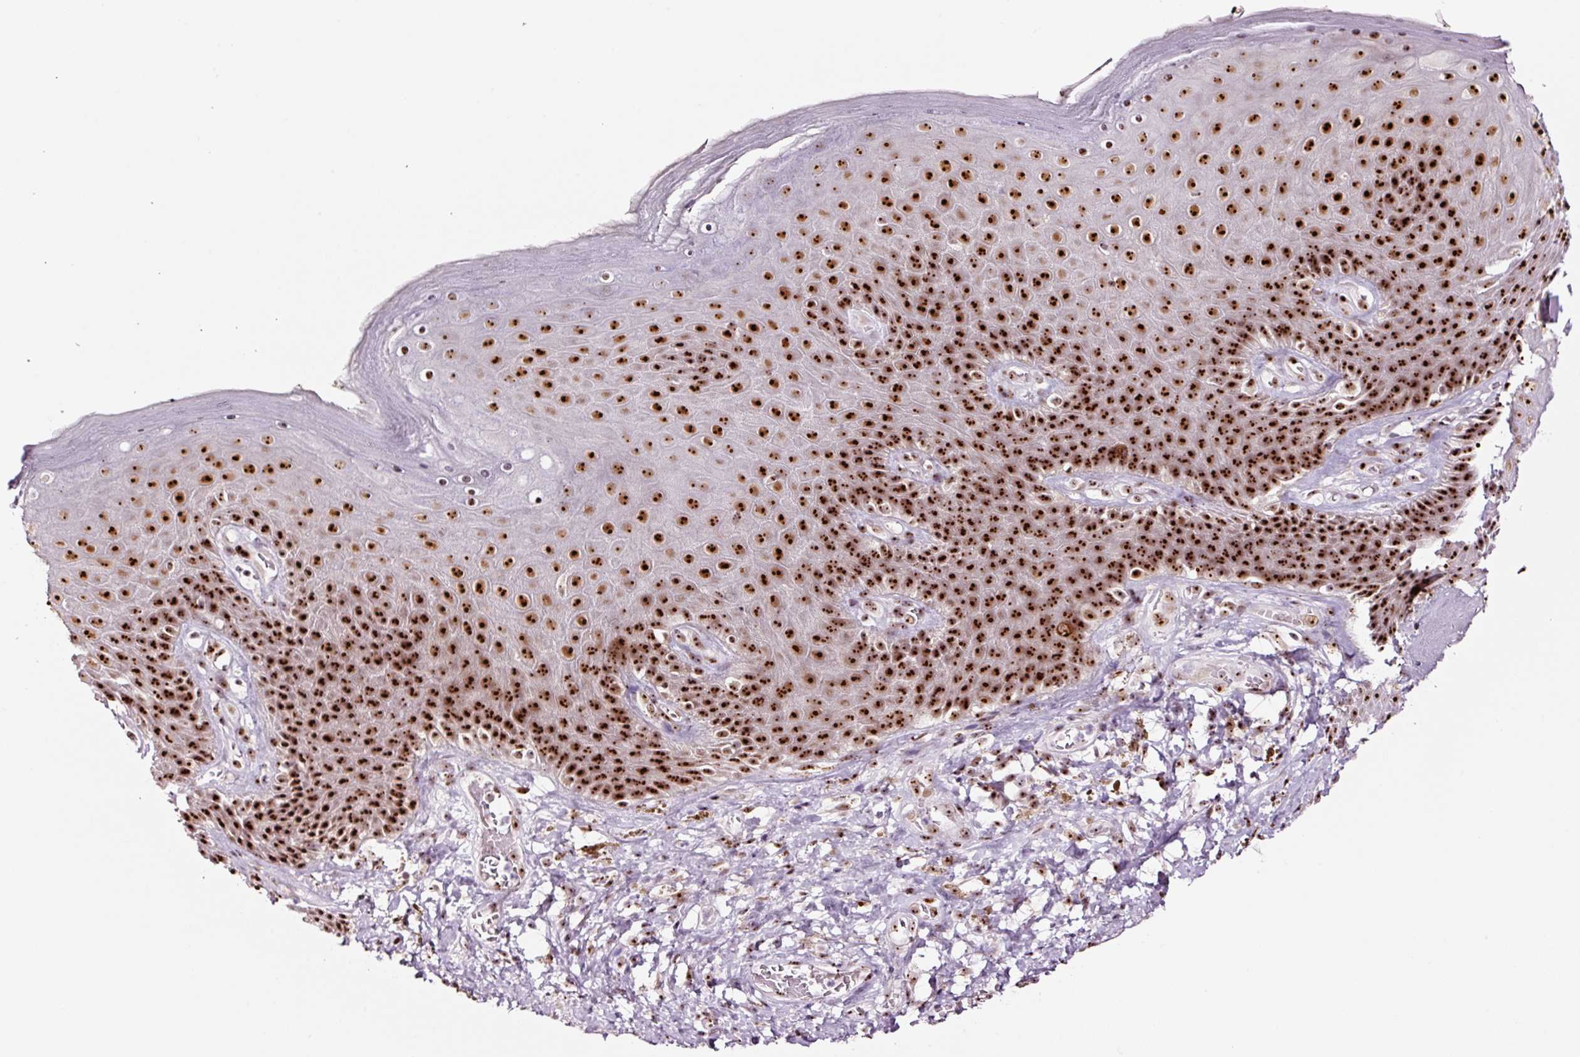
{"staining": {"intensity": "strong", "quantity": ">75%", "location": "nuclear"}, "tissue": "skin", "cell_type": "Epidermal cells", "image_type": "normal", "snomed": [{"axis": "morphology", "description": "Normal tissue, NOS"}, {"axis": "topography", "description": "Anal"}, {"axis": "topography", "description": "Peripheral nerve tissue"}], "caption": "Protein expression analysis of benign human skin reveals strong nuclear positivity in approximately >75% of epidermal cells.", "gene": "GNL3", "patient": {"sex": "male", "age": 53}}